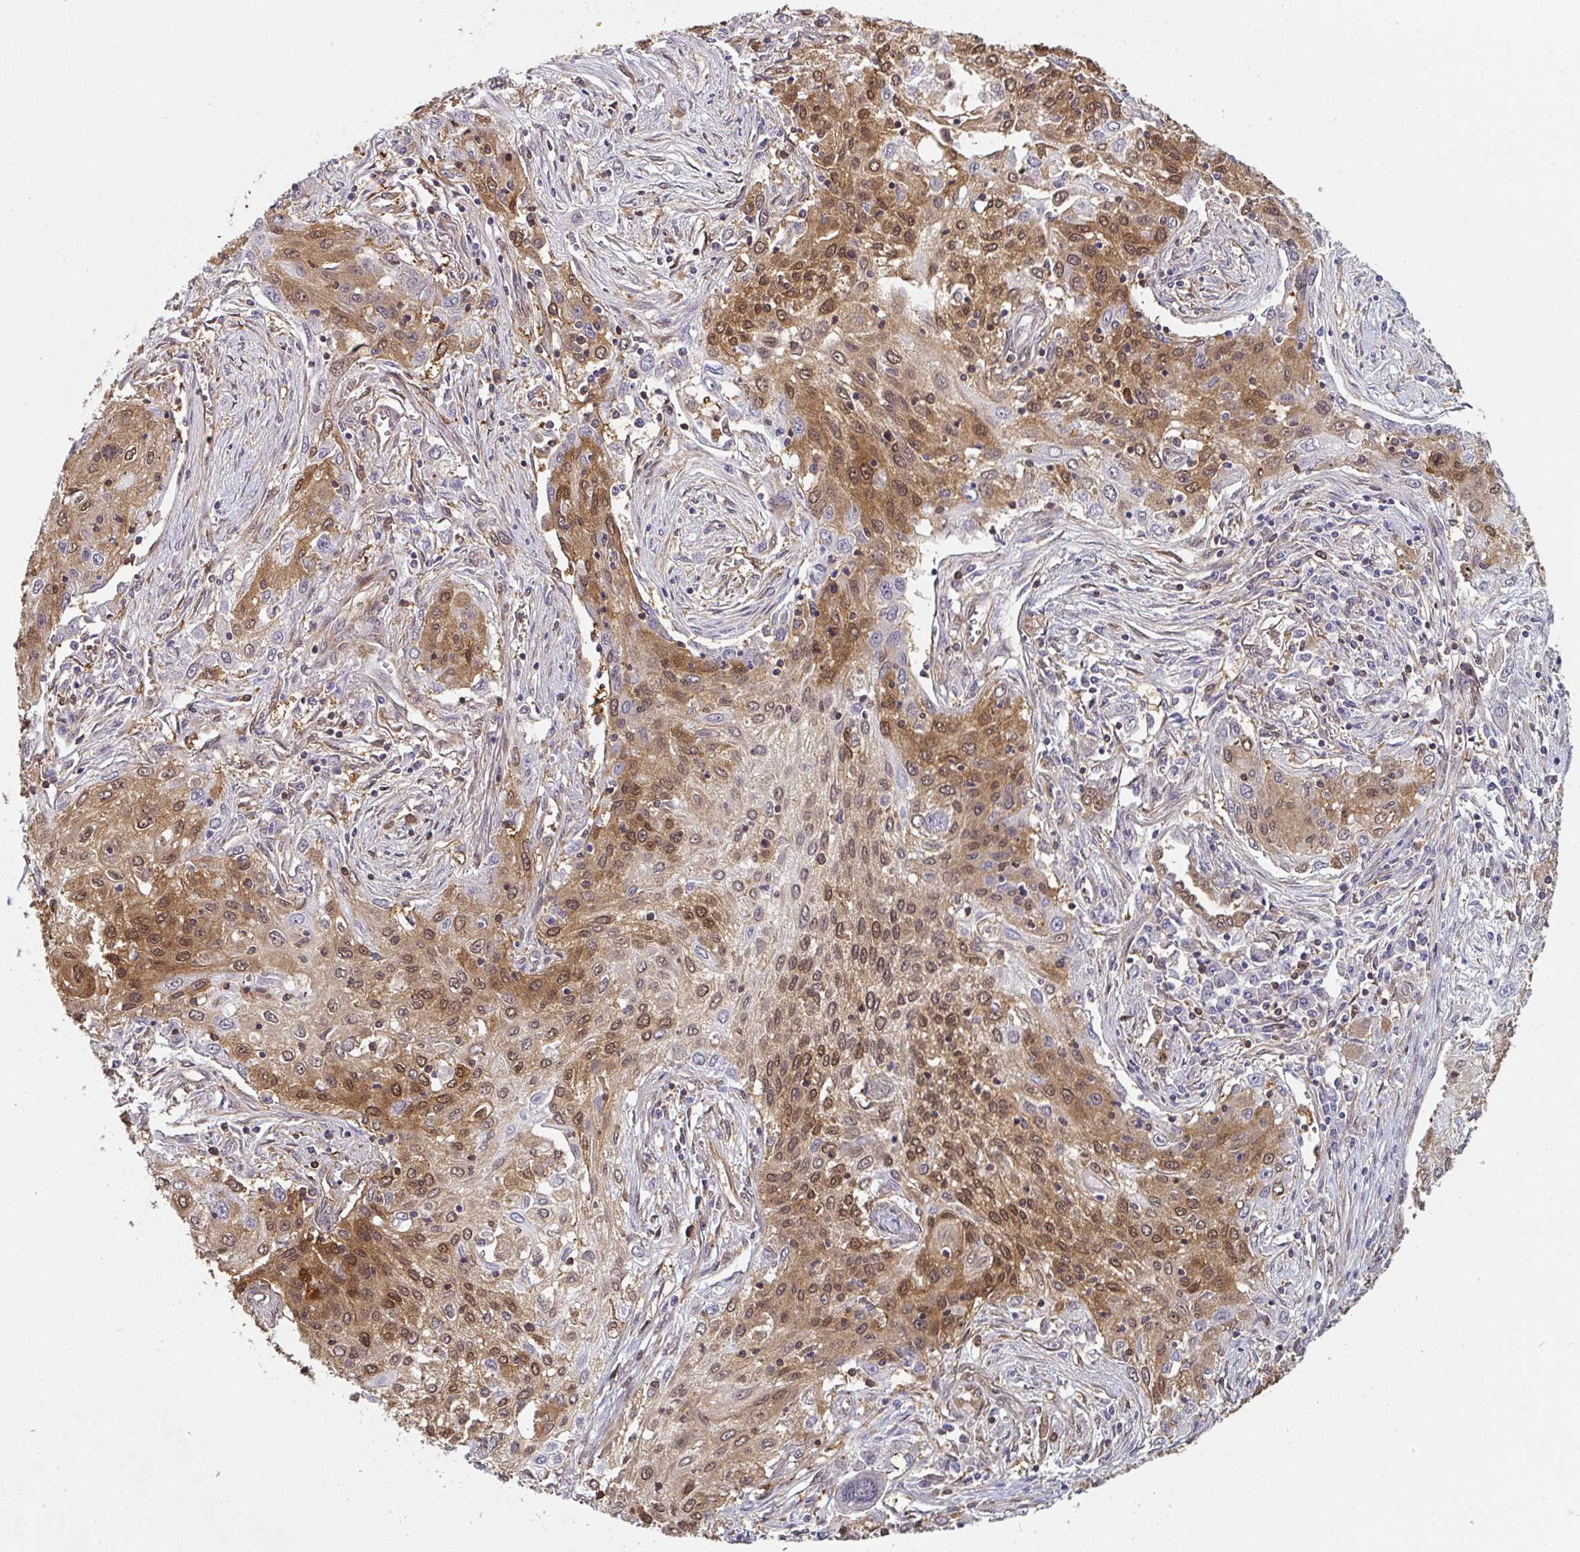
{"staining": {"intensity": "moderate", "quantity": ">75%", "location": "cytoplasmic/membranous,nuclear"}, "tissue": "lung cancer", "cell_type": "Tumor cells", "image_type": "cancer", "snomed": [{"axis": "morphology", "description": "Squamous cell carcinoma, NOS"}, {"axis": "topography", "description": "Lung"}], "caption": "Immunohistochemistry (IHC) of human lung cancer (squamous cell carcinoma) exhibits medium levels of moderate cytoplasmic/membranous and nuclear expression in about >75% of tumor cells.", "gene": "ST13", "patient": {"sex": "female", "age": 69}}